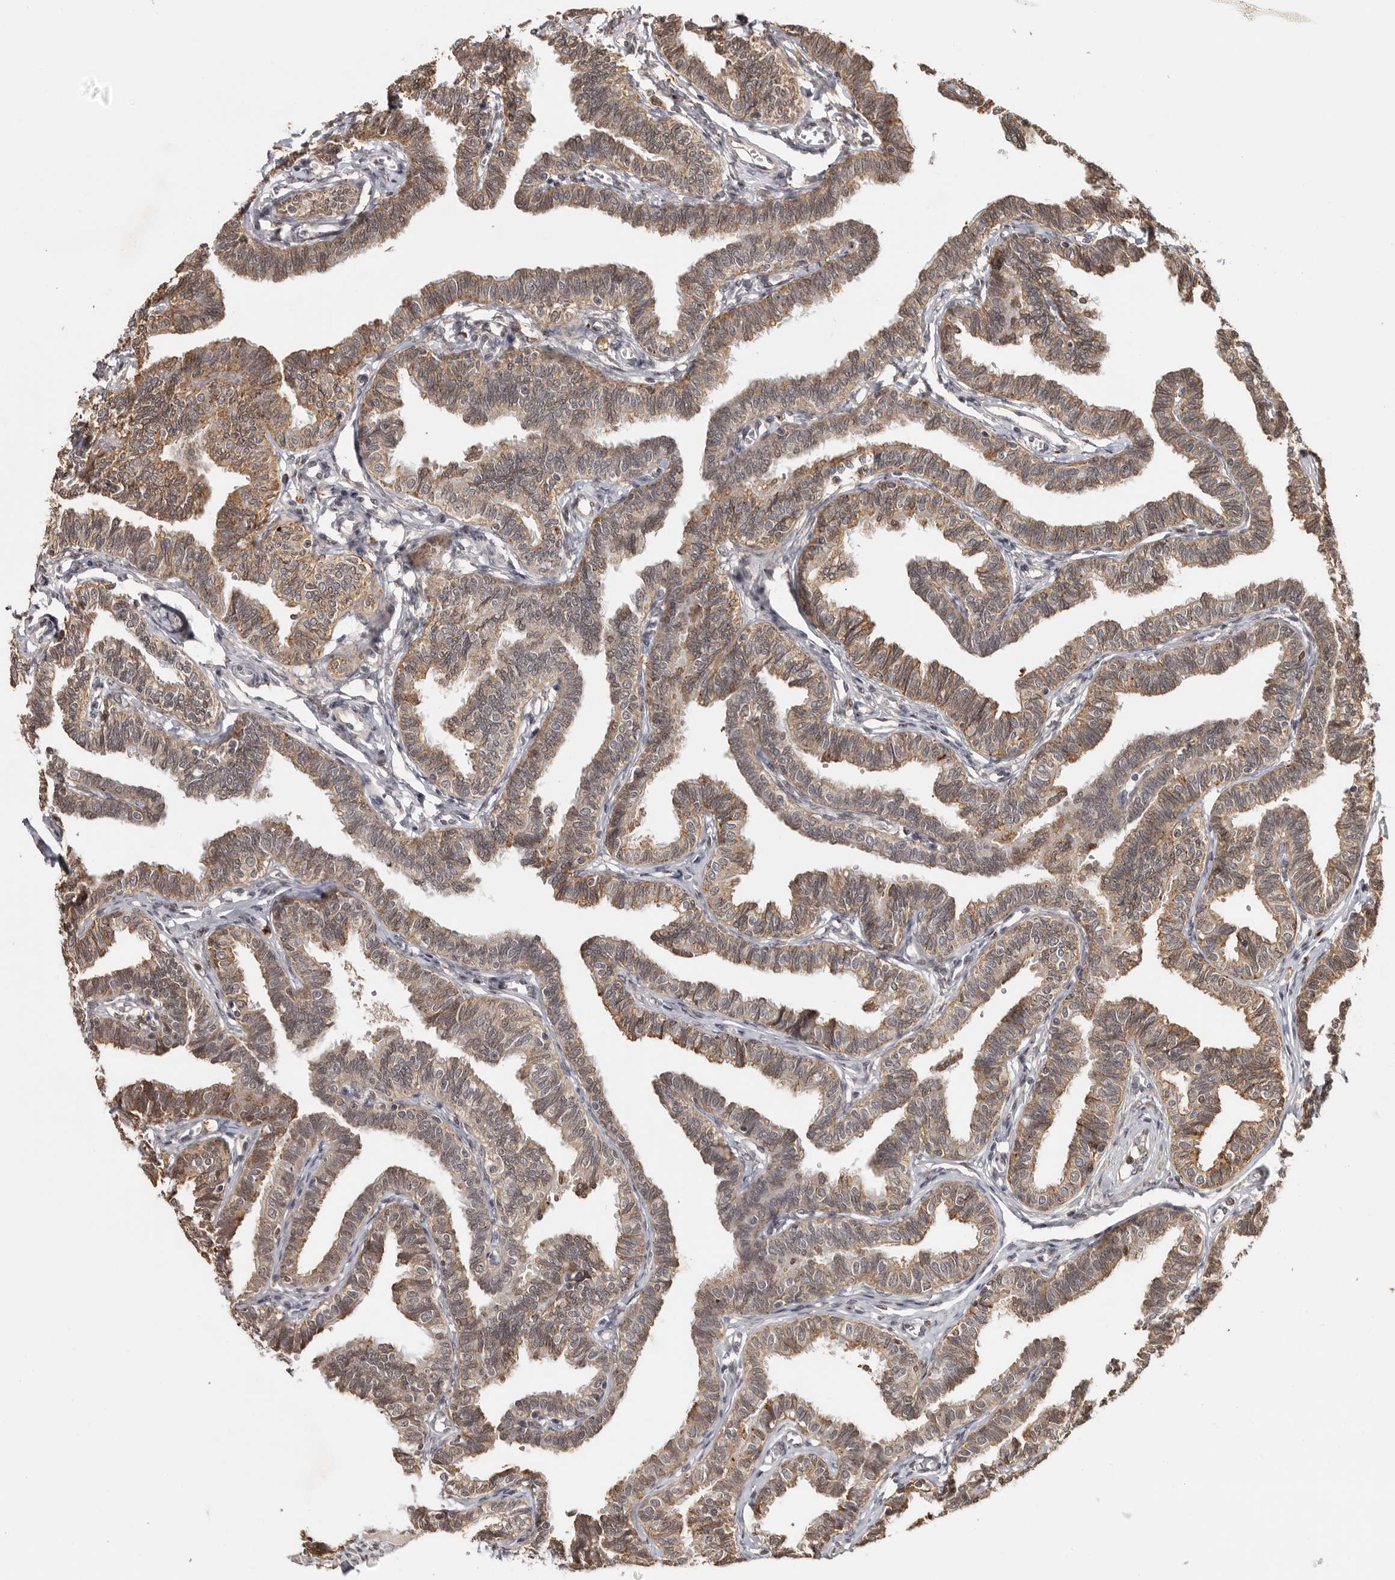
{"staining": {"intensity": "moderate", "quantity": ">75%", "location": "cytoplasmic/membranous"}, "tissue": "fallopian tube", "cell_type": "Glandular cells", "image_type": "normal", "snomed": [{"axis": "morphology", "description": "Normal tissue, NOS"}, {"axis": "topography", "description": "Fallopian tube"}, {"axis": "topography", "description": "Ovary"}], "caption": "IHC of benign human fallopian tube displays medium levels of moderate cytoplasmic/membranous expression in approximately >75% of glandular cells. Using DAB (3,3'-diaminobenzidine) (brown) and hematoxylin (blue) stains, captured at high magnification using brightfield microscopy.", "gene": "ZNF83", "patient": {"sex": "female", "age": 23}}